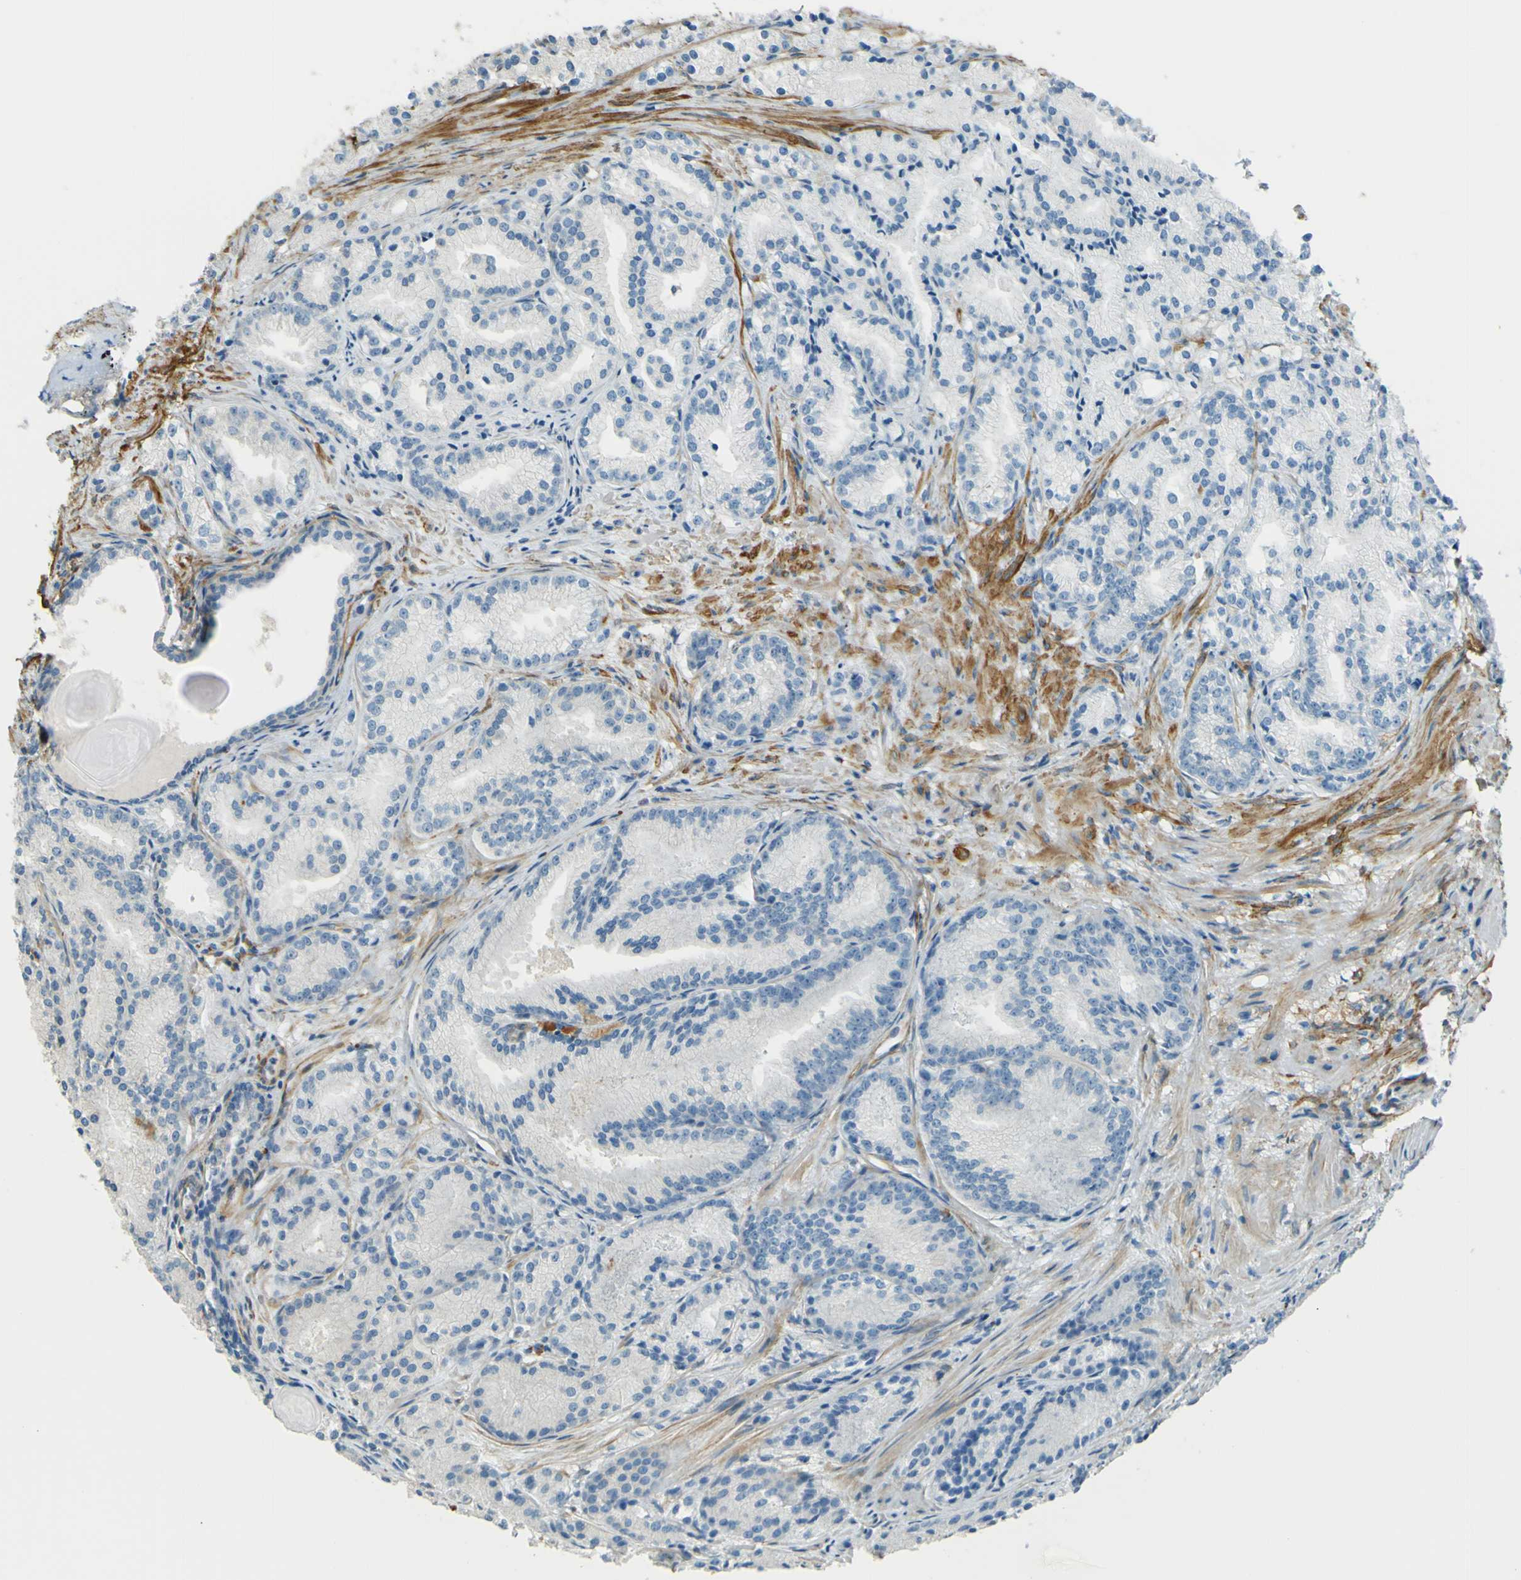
{"staining": {"intensity": "negative", "quantity": "none", "location": "none"}, "tissue": "prostate cancer", "cell_type": "Tumor cells", "image_type": "cancer", "snomed": [{"axis": "morphology", "description": "Adenocarcinoma, Low grade"}, {"axis": "topography", "description": "Prostate"}], "caption": "Tumor cells show no significant protein expression in prostate adenocarcinoma (low-grade). (DAB (3,3'-diaminobenzidine) immunohistochemistry (IHC), high magnification).", "gene": "NEXN", "patient": {"sex": "male", "age": 72}}